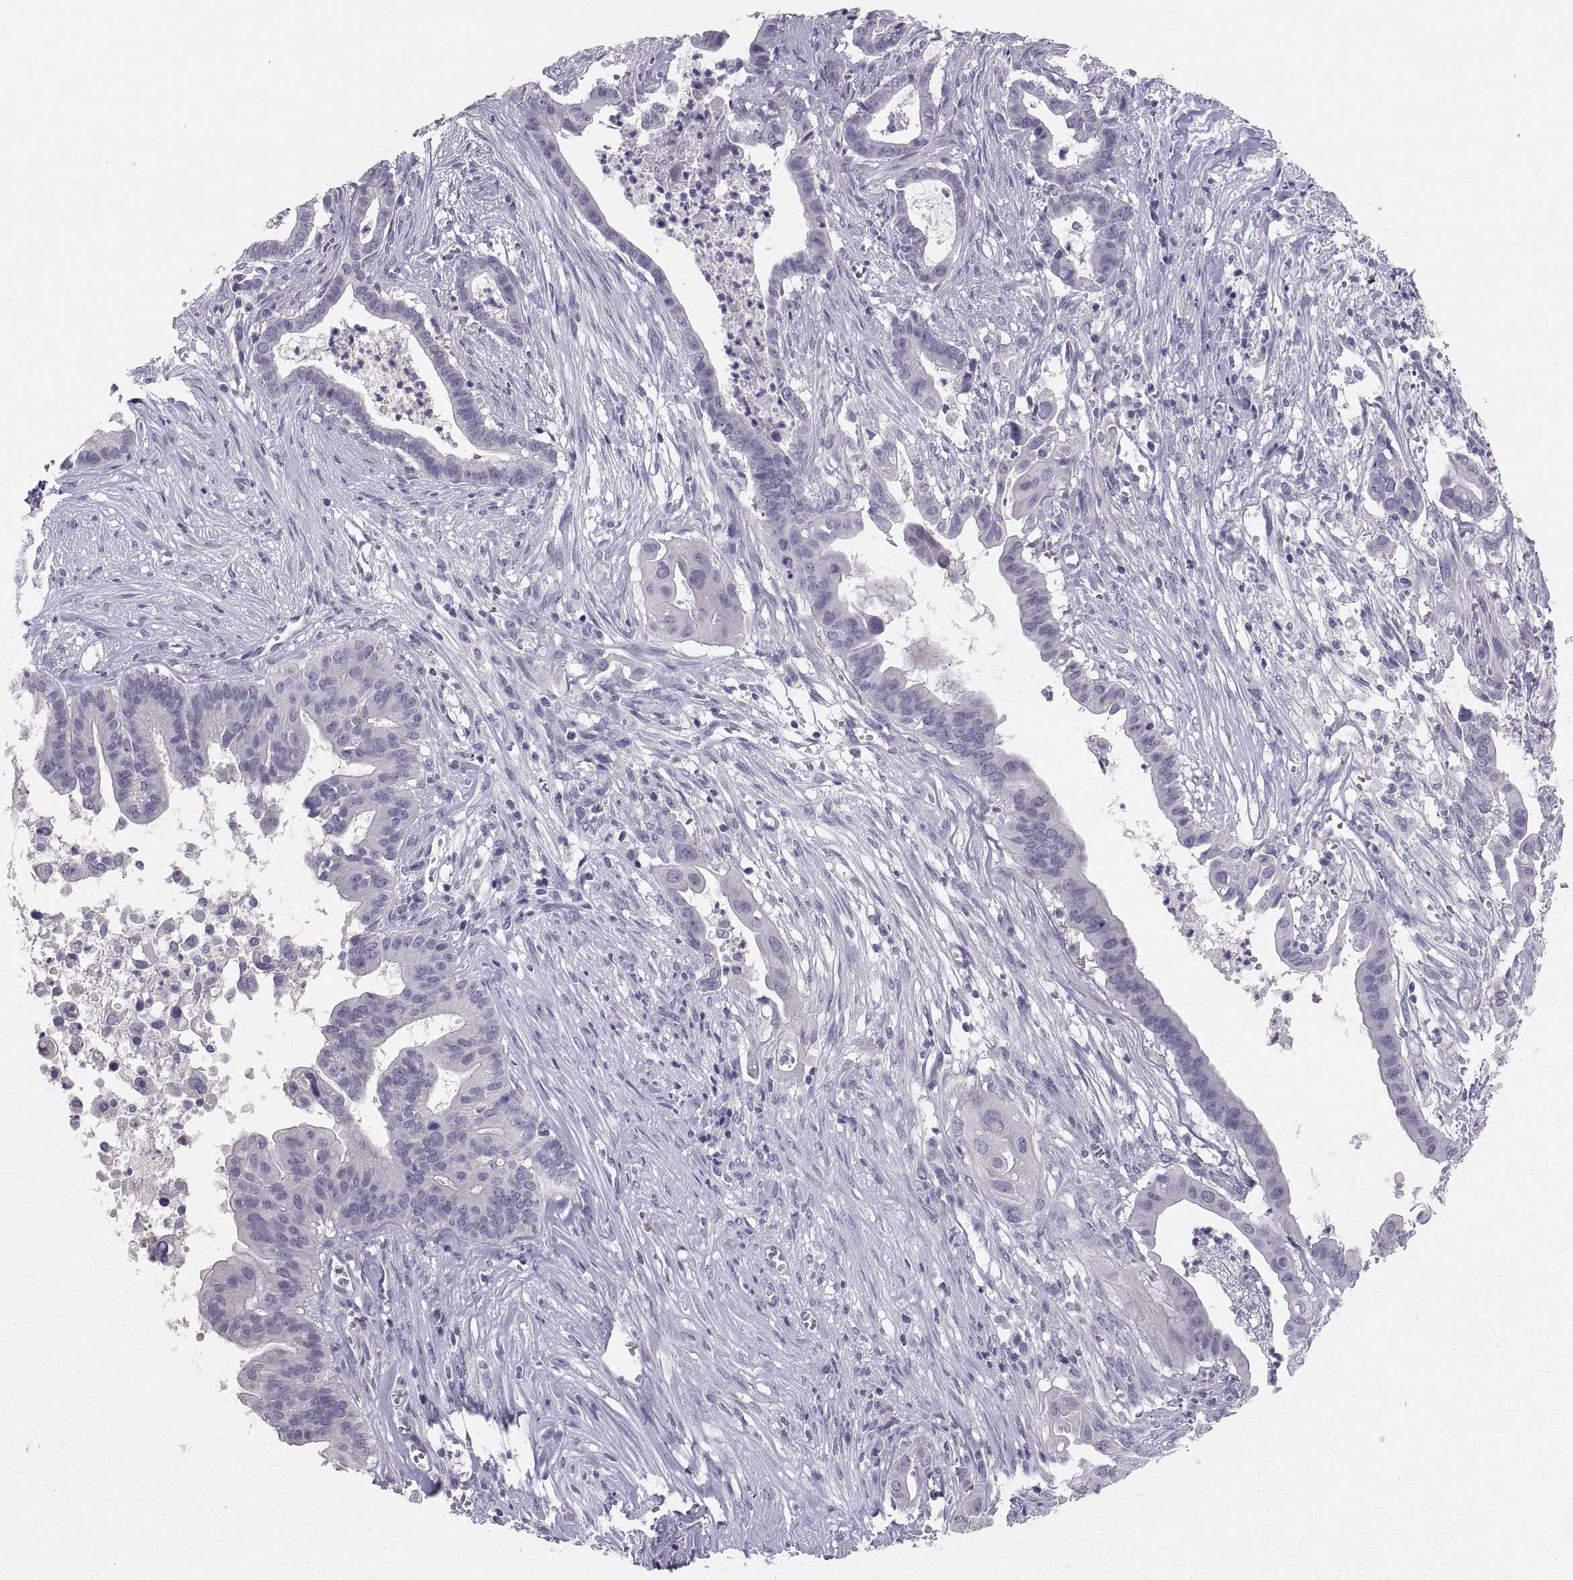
{"staining": {"intensity": "negative", "quantity": "none", "location": "none"}, "tissue": "pancreatic cancer", "cell_type": "Tumor cells", "image_type": "cancer", "snomed": [{"axis": "morphology", "description": "Adenocarcinoma, NOS"}, {"axis": "topography", "description": "Pancreas"}], "caption": "Immunohistochemistry image of neoplastic tissue: human pancreatic cancer (adenocarcinoma) stained with DAB (3,3'-diaminobenzidine) reveals no significant protein expression in tumor cells.", "gene": "PTN", "patient": {"sex": "male", "age": 61}}